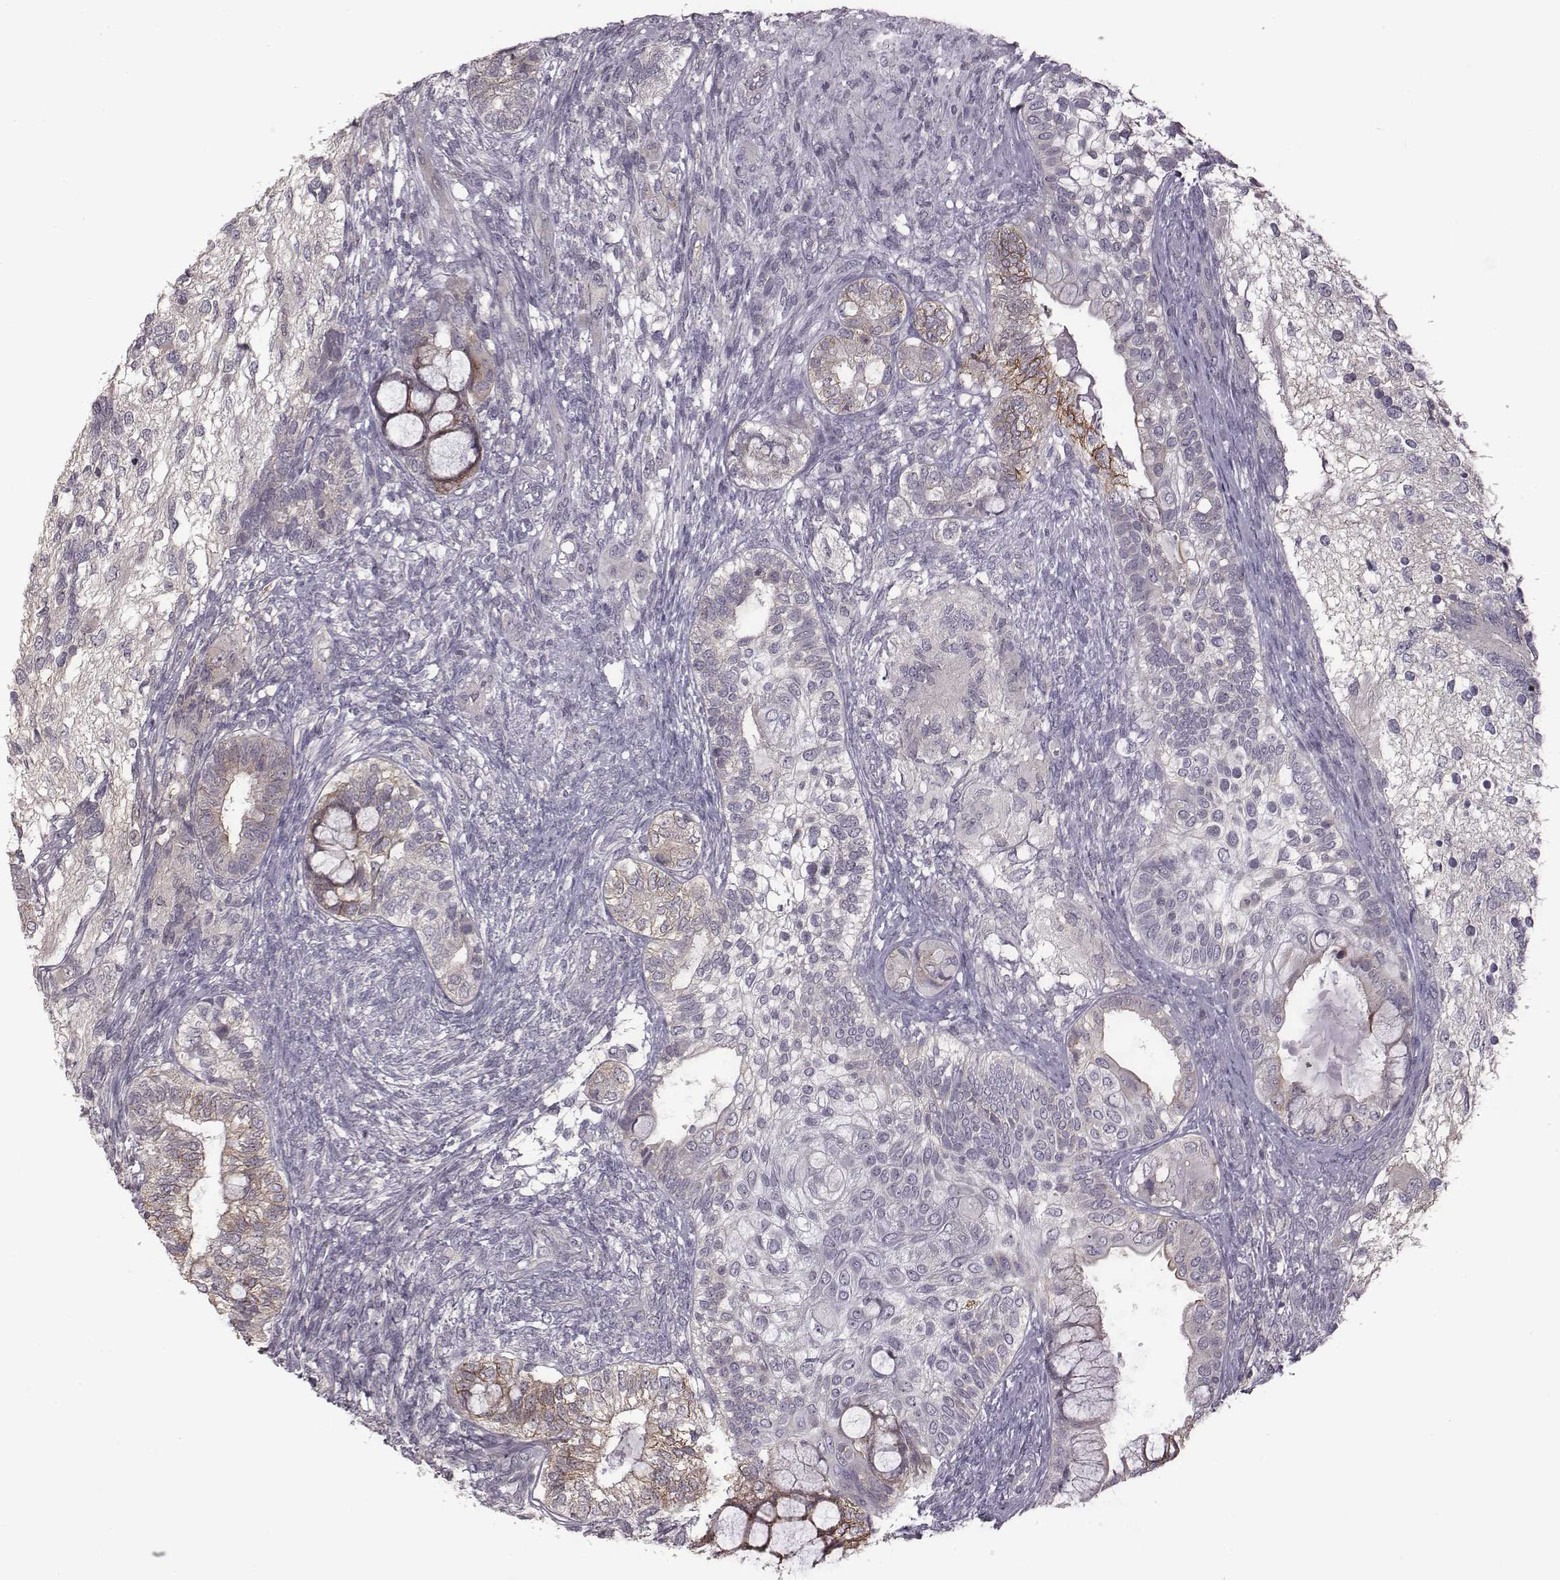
{"staining": {"intensity": "moderate", "quantity": "<25%", "location": "cytoplasmic/membranous"}, "tissue": "testis cancer", "cell_type": "Tumor cells", "image_type": "cancer", "snomed": [{"axis": "morphology", "description": "Seminoma, NOS"}, {"axis": "morphology", "description": "Carcinoma, Embryonal, NOS"}, {"axis": "topography", "description": "Testis"}], "caption": "An immunohistochemistry (IHC) image of tumor tissue is shown. Protein staining in brown shows moderate cytoplasmic/membranous positivity in testis seminoma within tumor cells.", "gene": "BICDL1", "patient": {"sex": "male", "age": 41}}